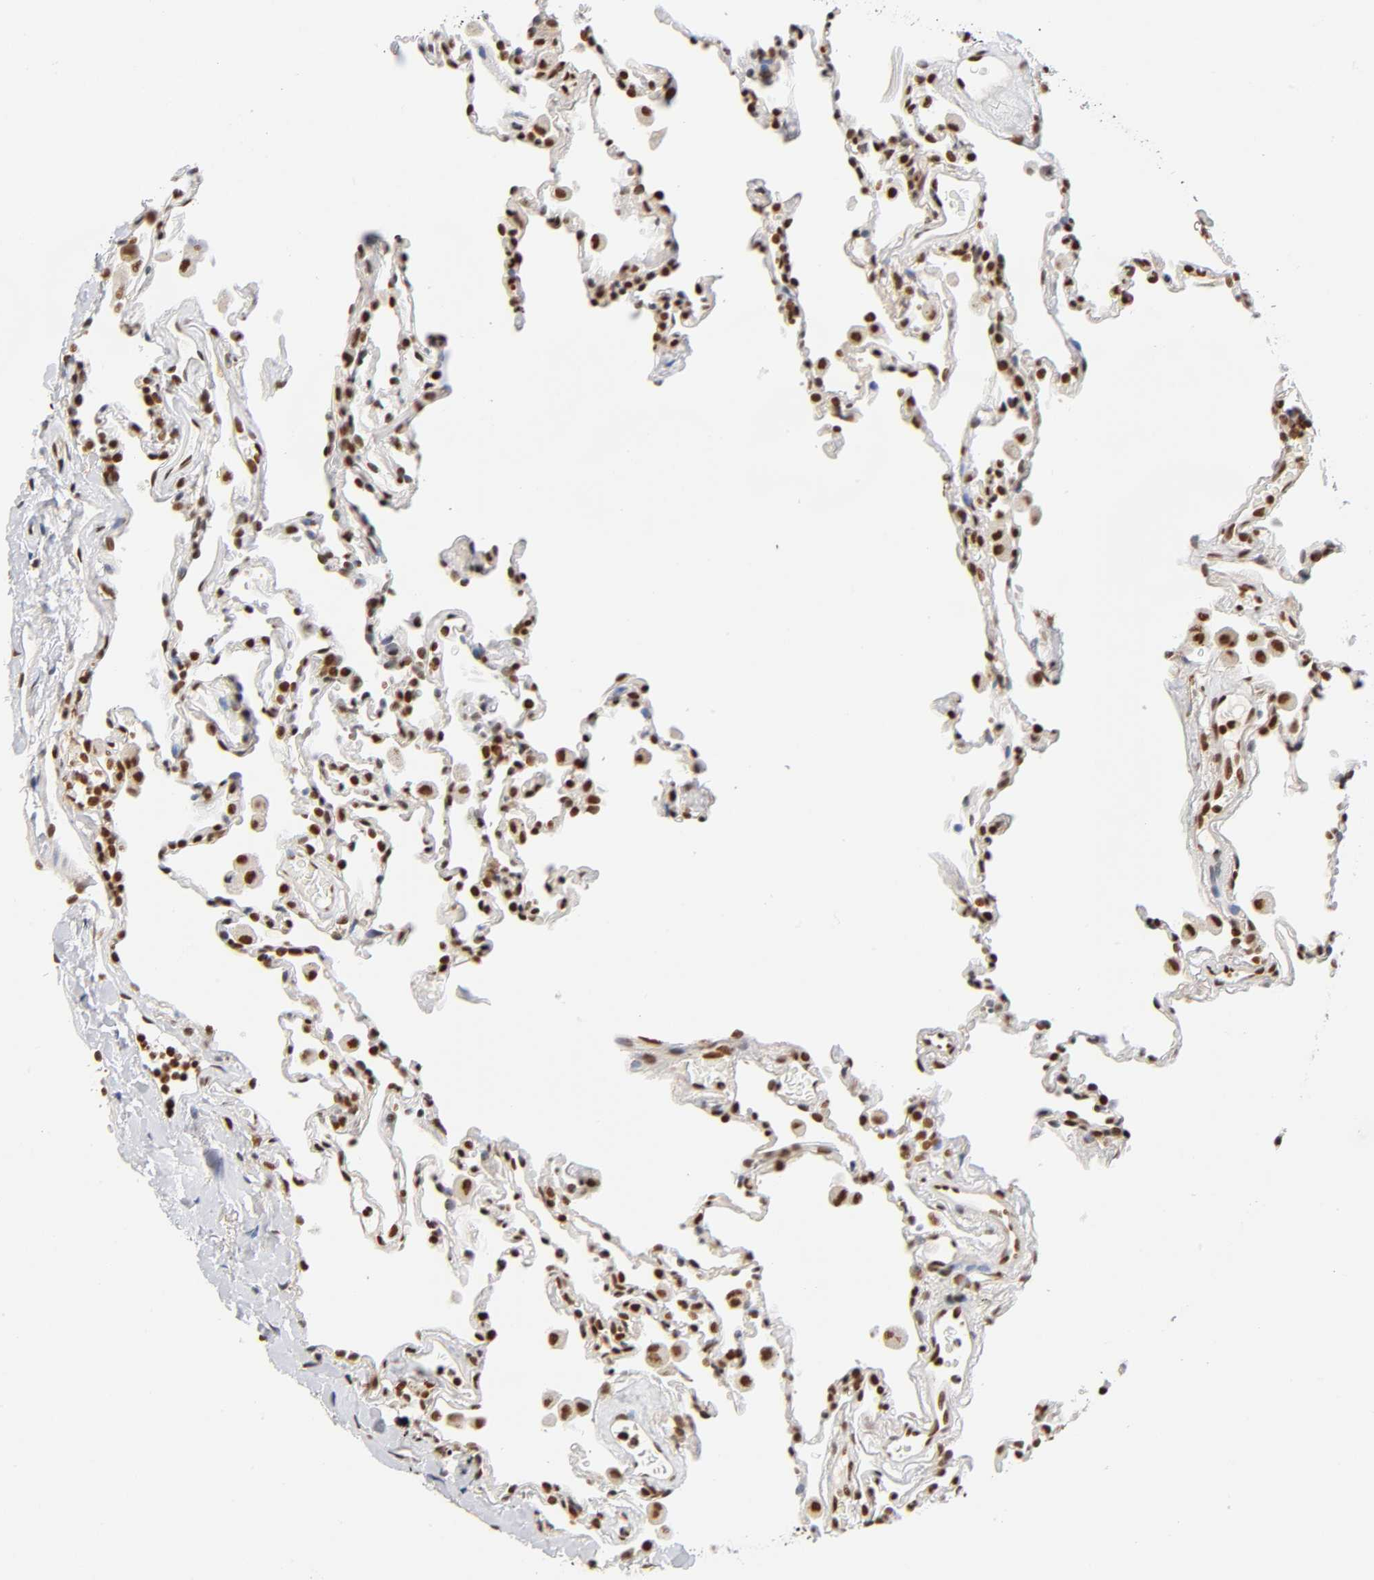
{"staining": {"intensity": "strong", "quantity": ">75%", "location": "nuclear"}, "tissue": "lung", "cell_type": "Alveolar cells", "image_type": "normal", "snomed": [{"axis": "morphology", "description": "Normal tissue, NOS"}, {"axis": "morphology", "description": "Soft tissue tumor metastatic"}, {"axis": "topography", "description": "Lung"}], "caption": "This image exhibits immunohistochemistry (IHC) staining of benign lung, with high strong nuclear expression in approximately >75% of alveolar cells.", "gene": "ILKAP", "patient": {"sex": "male", "age": 59}}